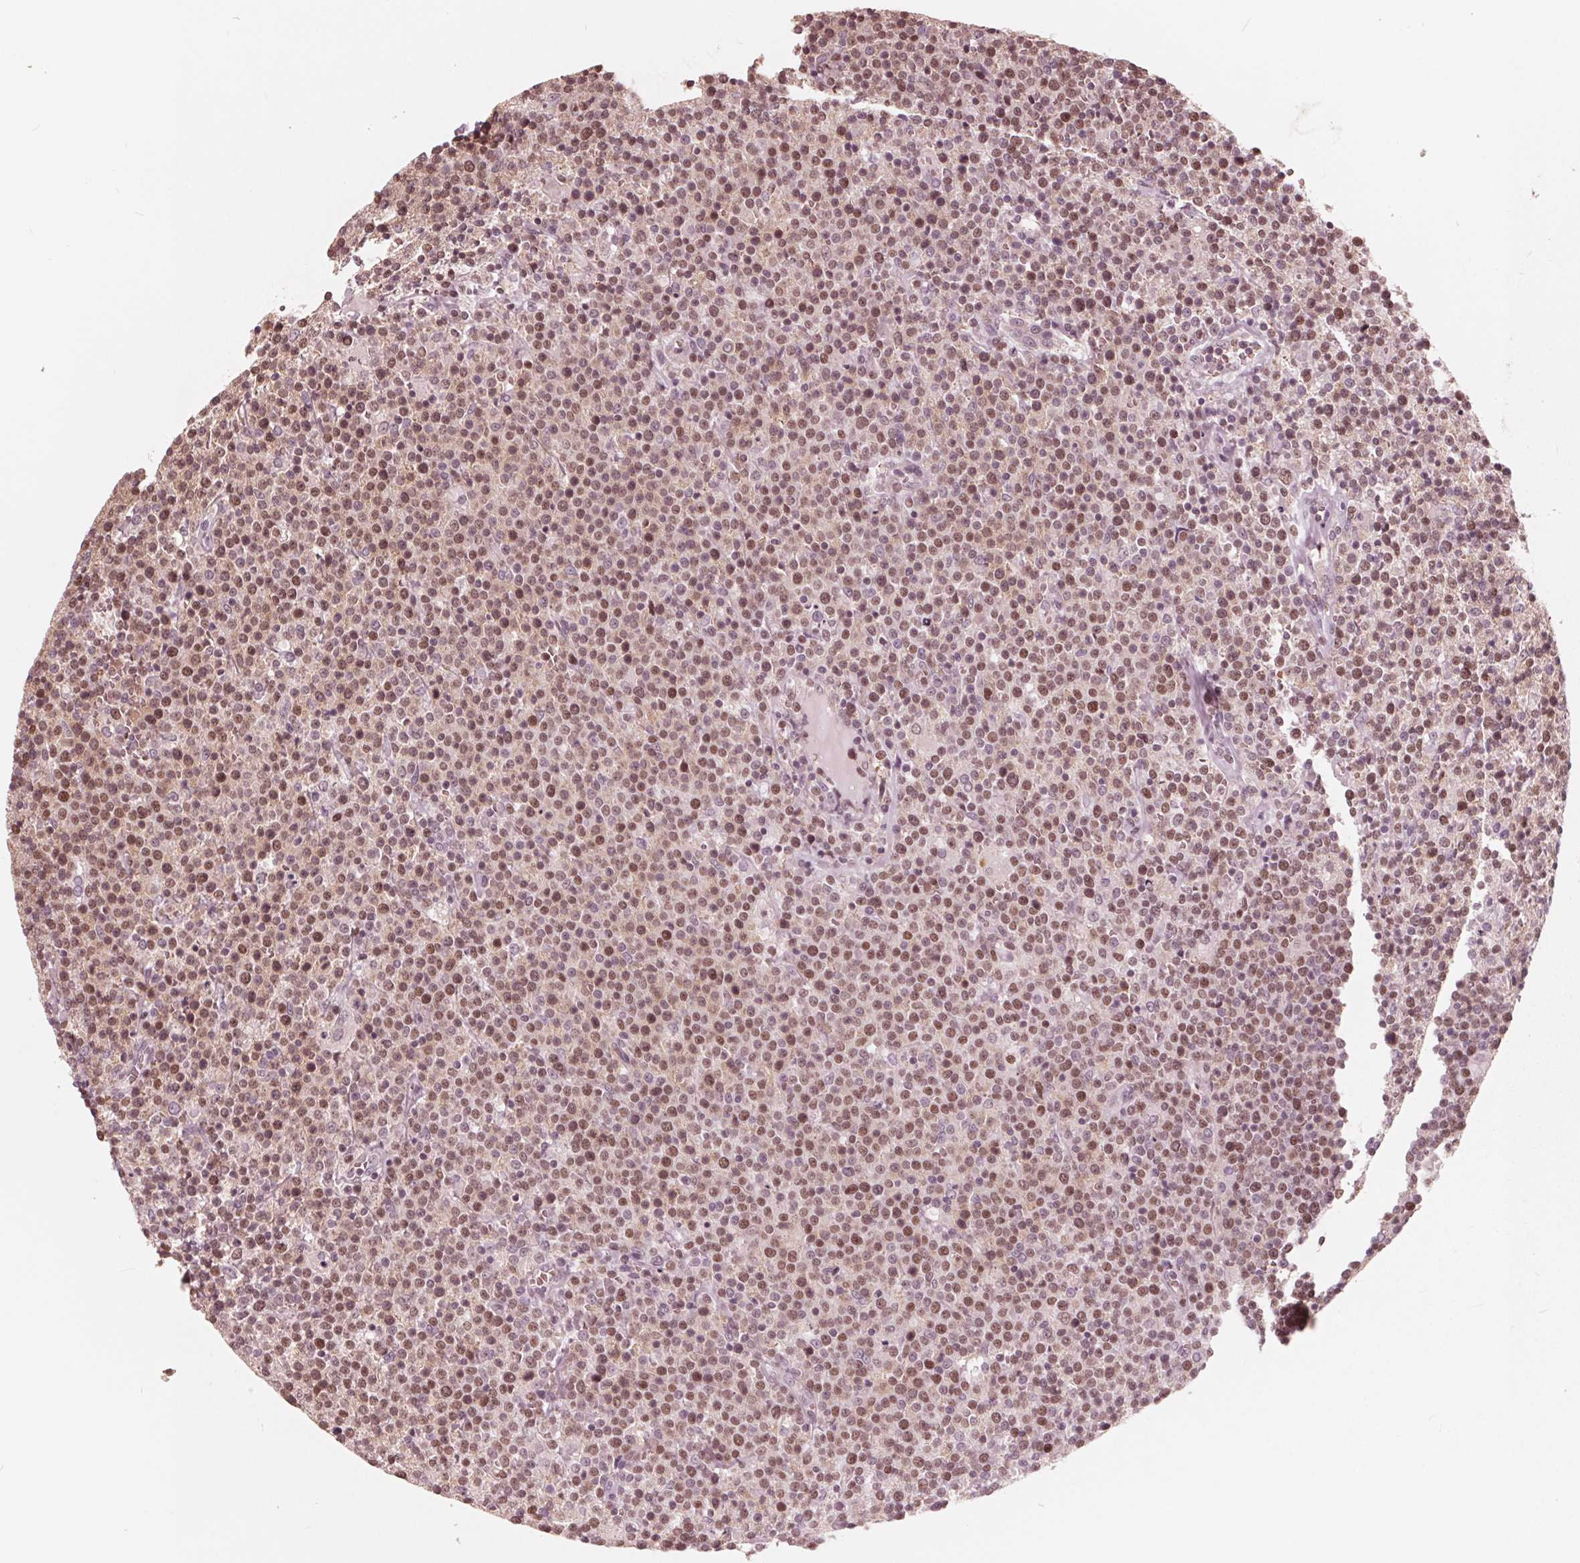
{"staining": {"intensity": "moderate", "quantity": ">75%", "location": "nuclear"}, "tissue": "lymphoma", "cell_type": "Tumor cells", "image_type": "cancer", "snomed": [{"axis": "morphology", "description": "Malignant lymphoma, non-Hodgkin's type, High grade"}, {"axis": "topography", "description": "Lymph node"}], "caption": "Protein expression analysis of malignant lymphoma, non-Hodgkin's type (high-grade) exhibits moderate nuclear positivity in about >75% of tumor cells.", "gene": "HIRIP3", "patient": {"sex": "male", "age": 61}}